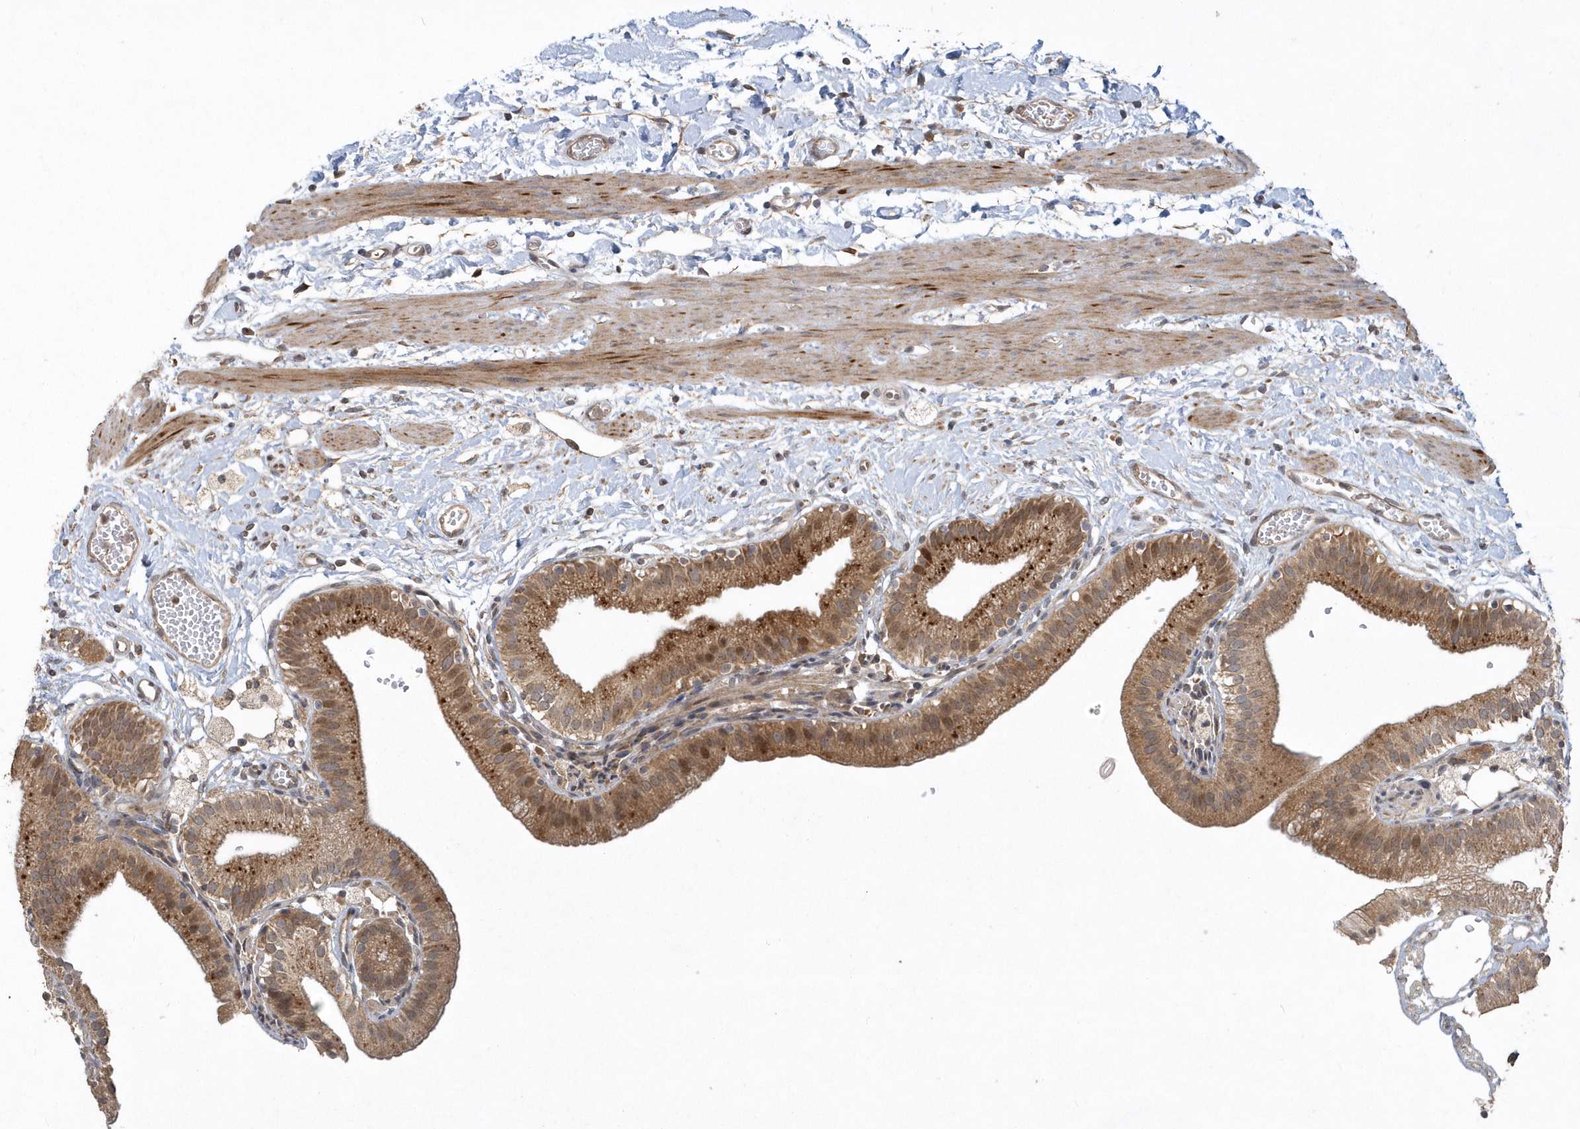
{"staining": {"intensity": "strong", "quantity": ">75%", "location": "cytoplasmic/membranous"}, "tissue": "gallbladder", "cell_type": "Glandular cells", "image_type": "normal", "snomed": [{"axis": "morphology", "description": "Normal tissue, NOS"}, {"axis": "topography", "description": "Gallbladder"}], "caption": "DAB immunohistochemical staining of normal human gallbladder shows strong cytoplasmic/membranous protein staining in approximately >75% of glandular cells.", "gene": "TRAIP", "patient": {"sex": "male", "age": 55}}